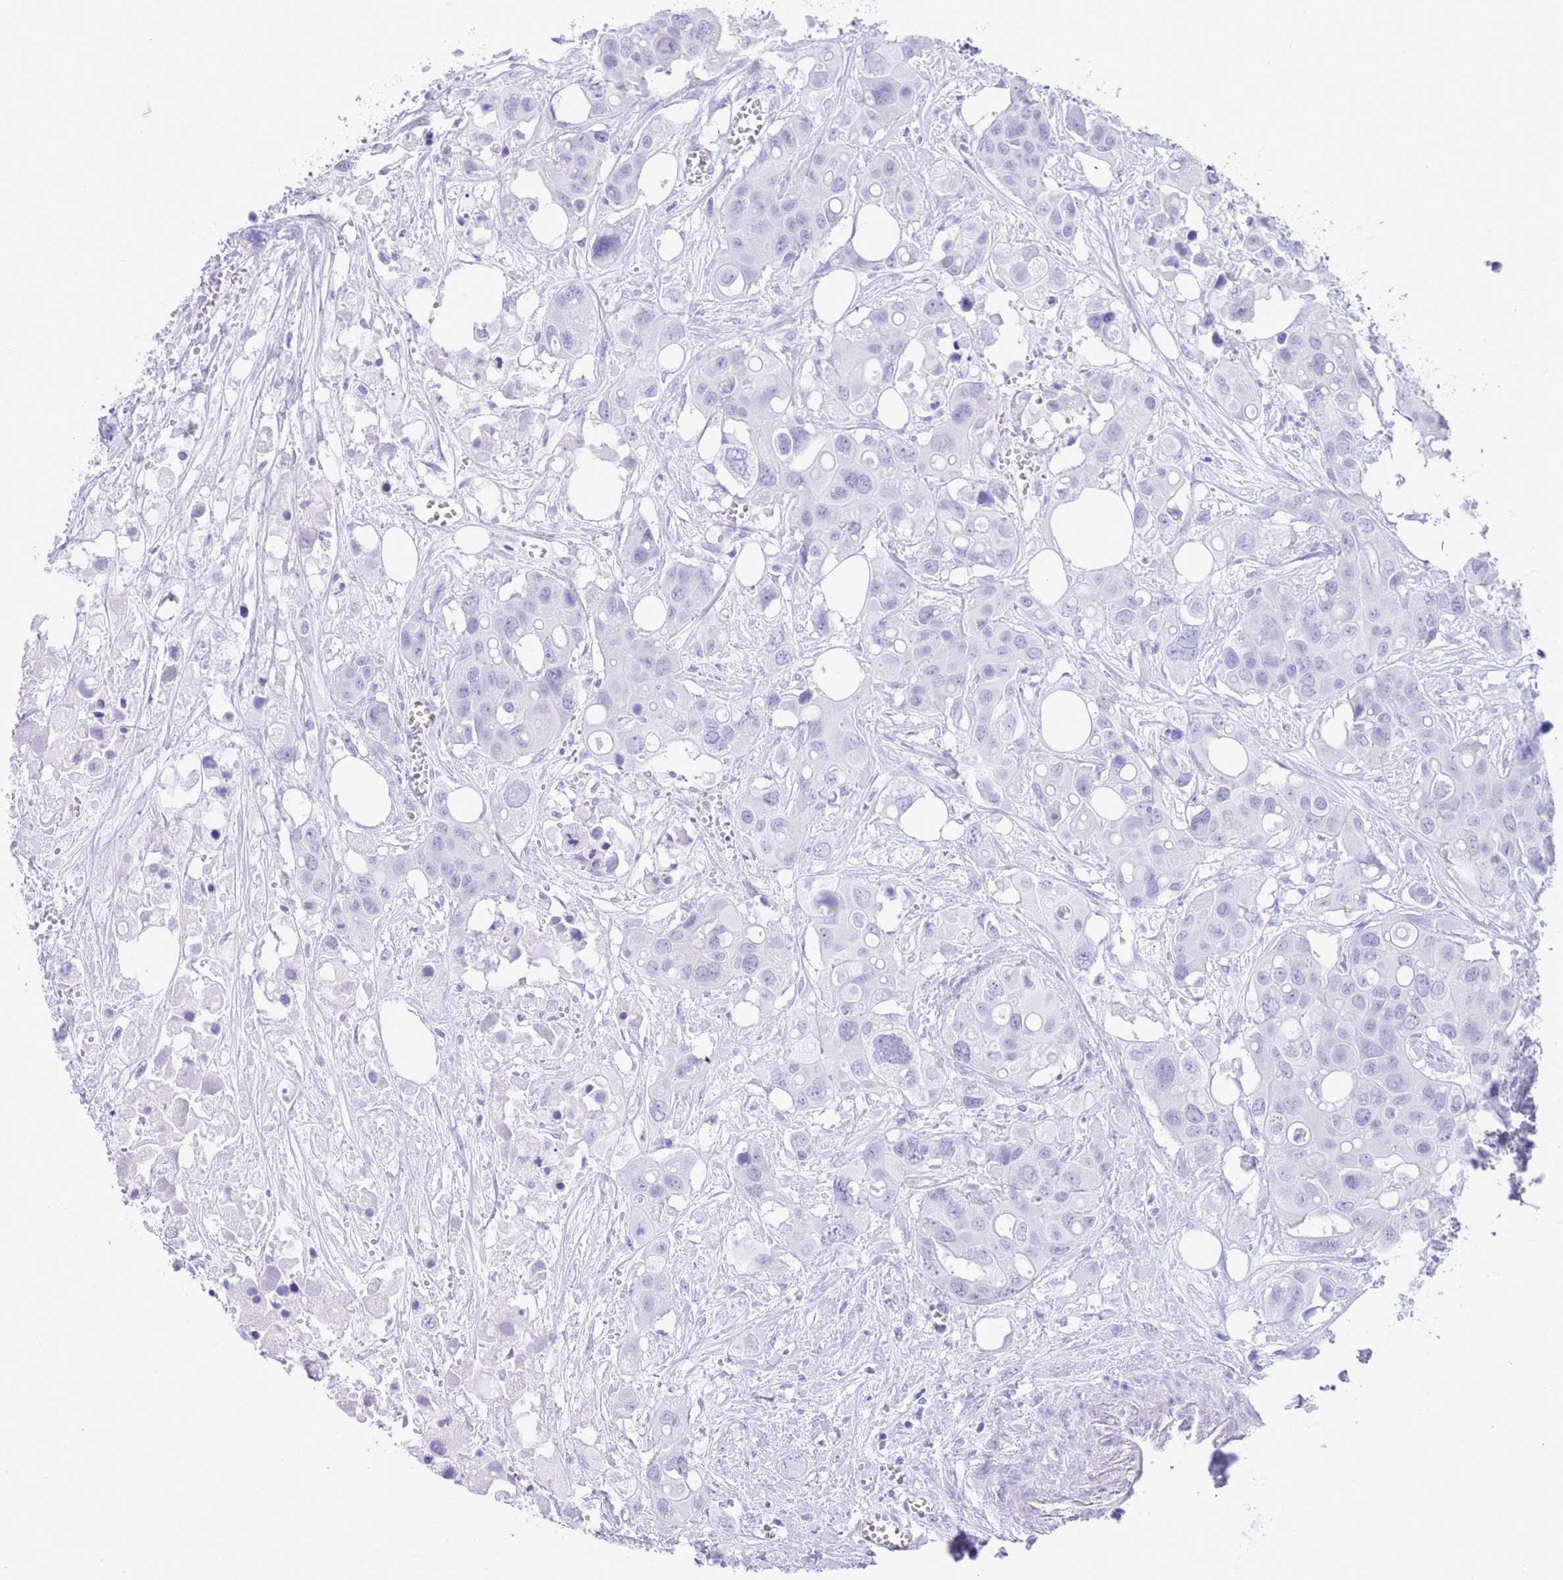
{"staining": {"intensity": "negative", "quantity": "none", "location": "none"}, "tissue": "colorectal cancer", "cell_type": "Tumor cells", "image_type": "cancer", "snomed": [{"axis": "morphology", "description": "Adenocarcinoma, NOS"}, {"axis": "topography", "description": "Colon"}], "caption": "The immunohistochemistry (IHC) histopathology image has no significant staining in tumor cells of colorectal cancer tissue.", "gene": "ELOA2", "patient": {"sex": "male", "age": 77}}